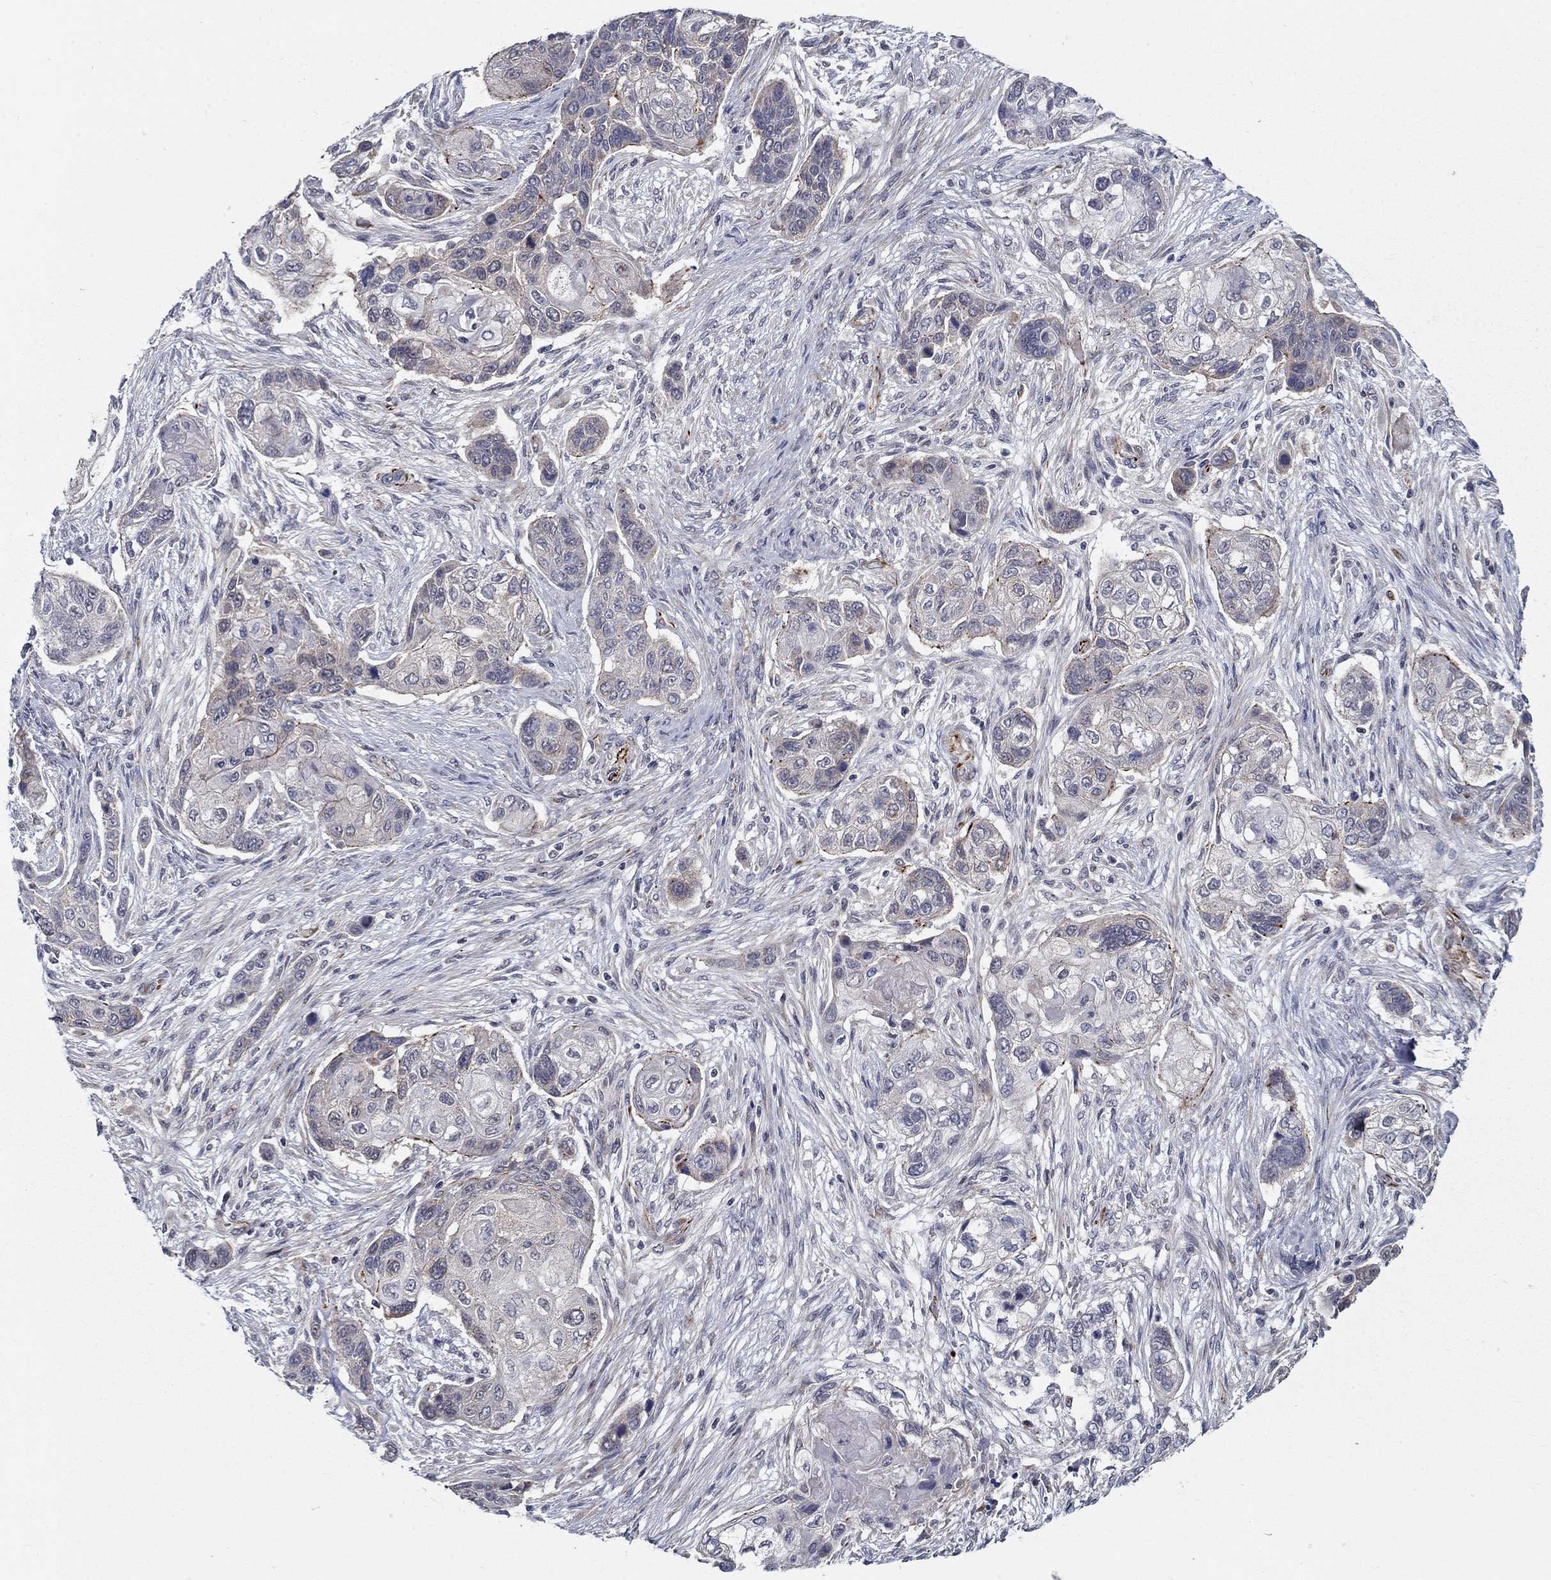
{"staining": {"intensity": "weak", "quantity": "<25%", "location": "cytoplasmic/membranous"}, "tissue": "lung cancer", "cell_type": "Tumor cells", "image_type": "cancer", "snomed": [{"axis": "morphology", "description": "Squamous cell carcinoma, NOS"}, {"axis": "topography", "description": "Lung"}], "caption": "An immunohistochemistry (IHC) histopathology image of lung squamous cell carcinoma is shown. There is no staining in tumor cells of lung squamous cell carcinoma.", "gene": "LACTB2", "patient": {"sex": "male", "age": 69}}